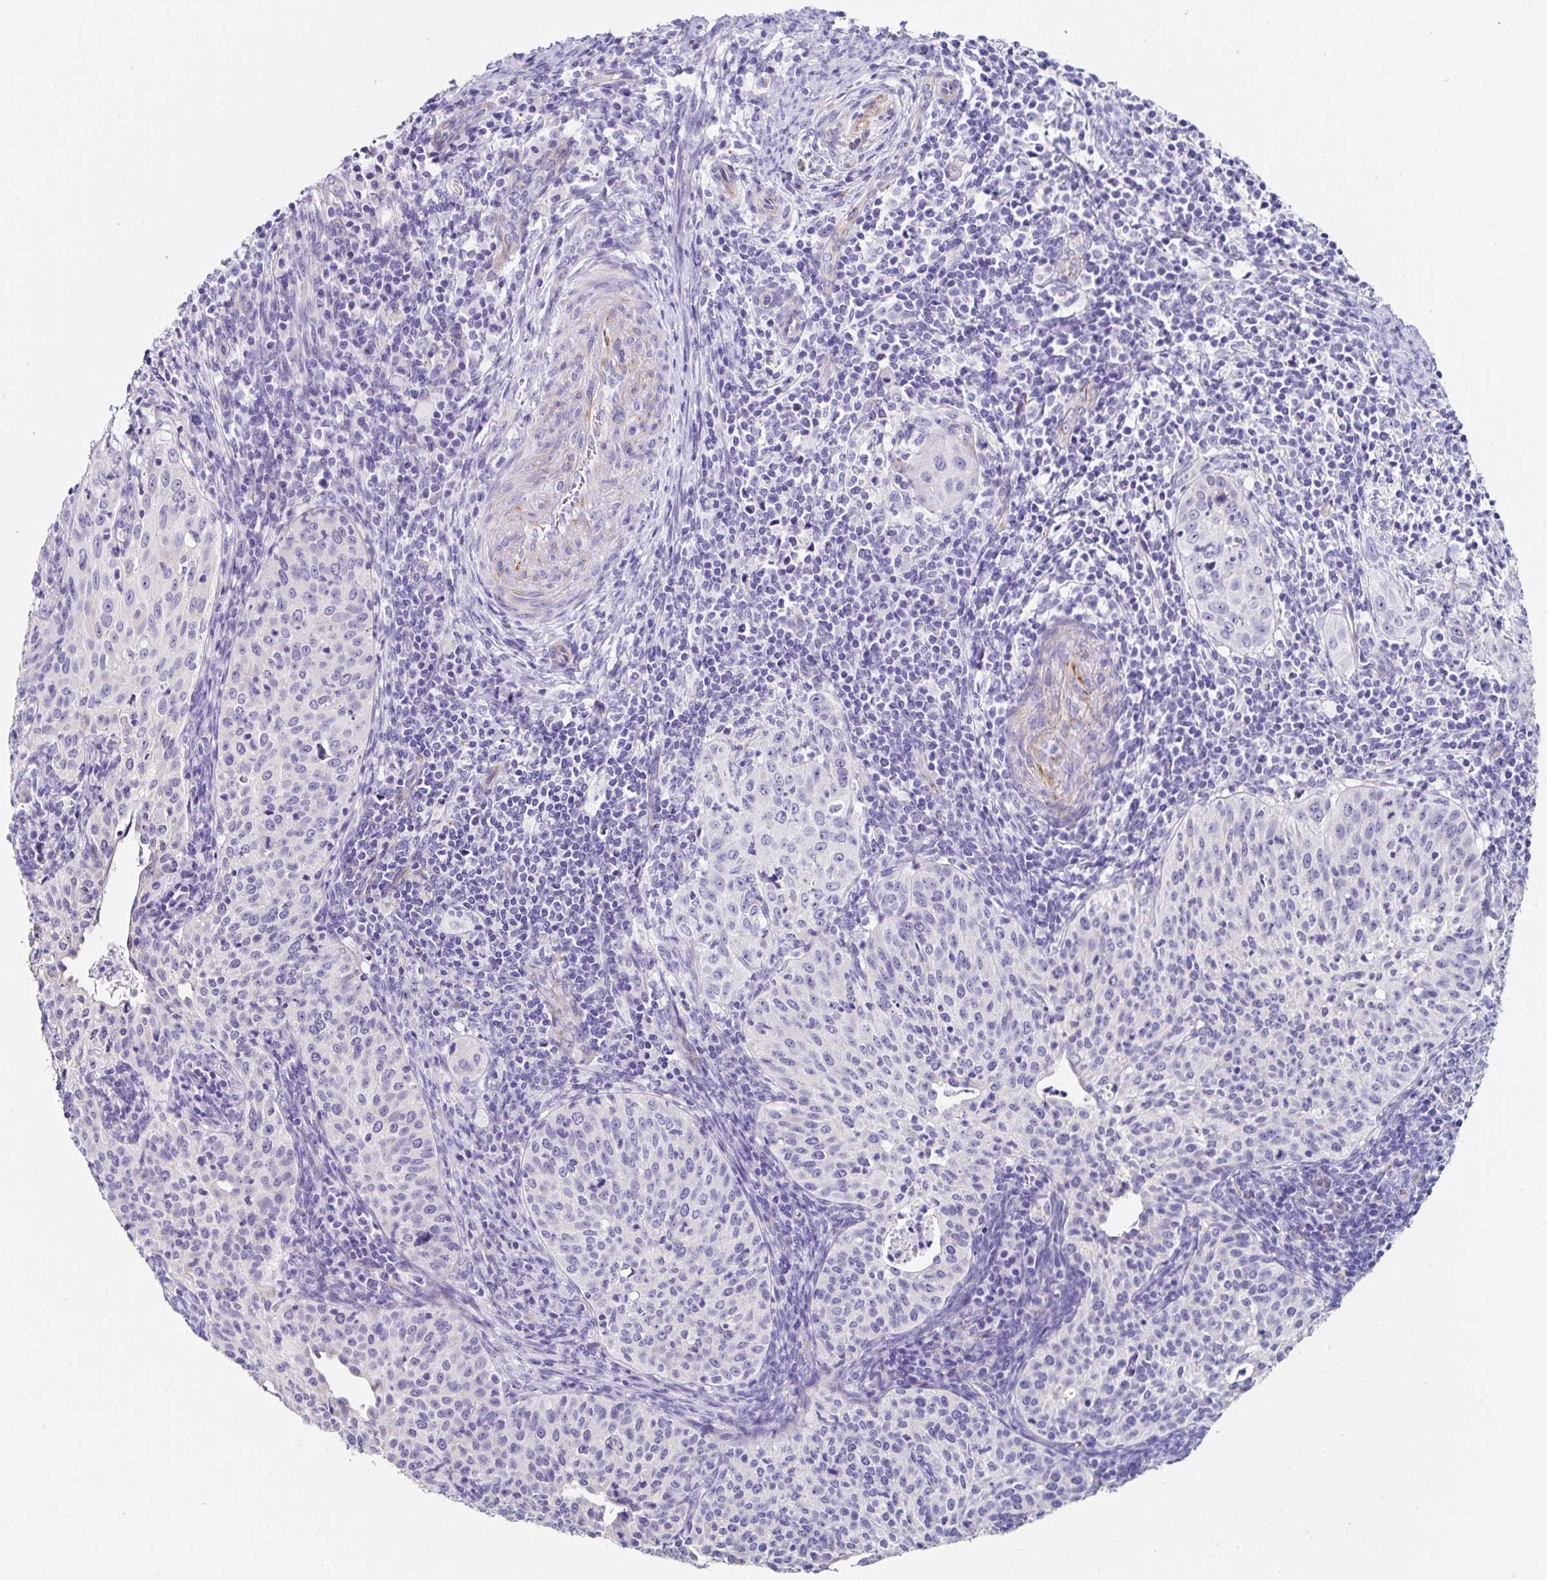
{"staining": {"intensity": "negative", "quantity": "none", "location": "none"}, "tissue": "cervical cancer", "cell_type": "Tumor cells", "image_type": "cancer", "snomed": [{"axis": "morphology", "description": "Squamous cell carcinoma, NOS"}, {"axis": "topography", "description": "Cervix"}], "caption": "Immunohistochemical staining of human cervical cancer (squamous cell carcinoma) reveals no significant staining in tumor cells. Brightfield microscopy of immunohistochemistry stained with DAB (3,3'-diaminobenzidine) (brown) and hematoxylin (blue), captured at high magnification.", "gene": "TMPRSS11E", "patient": {"sex": "female", "age": 30}}